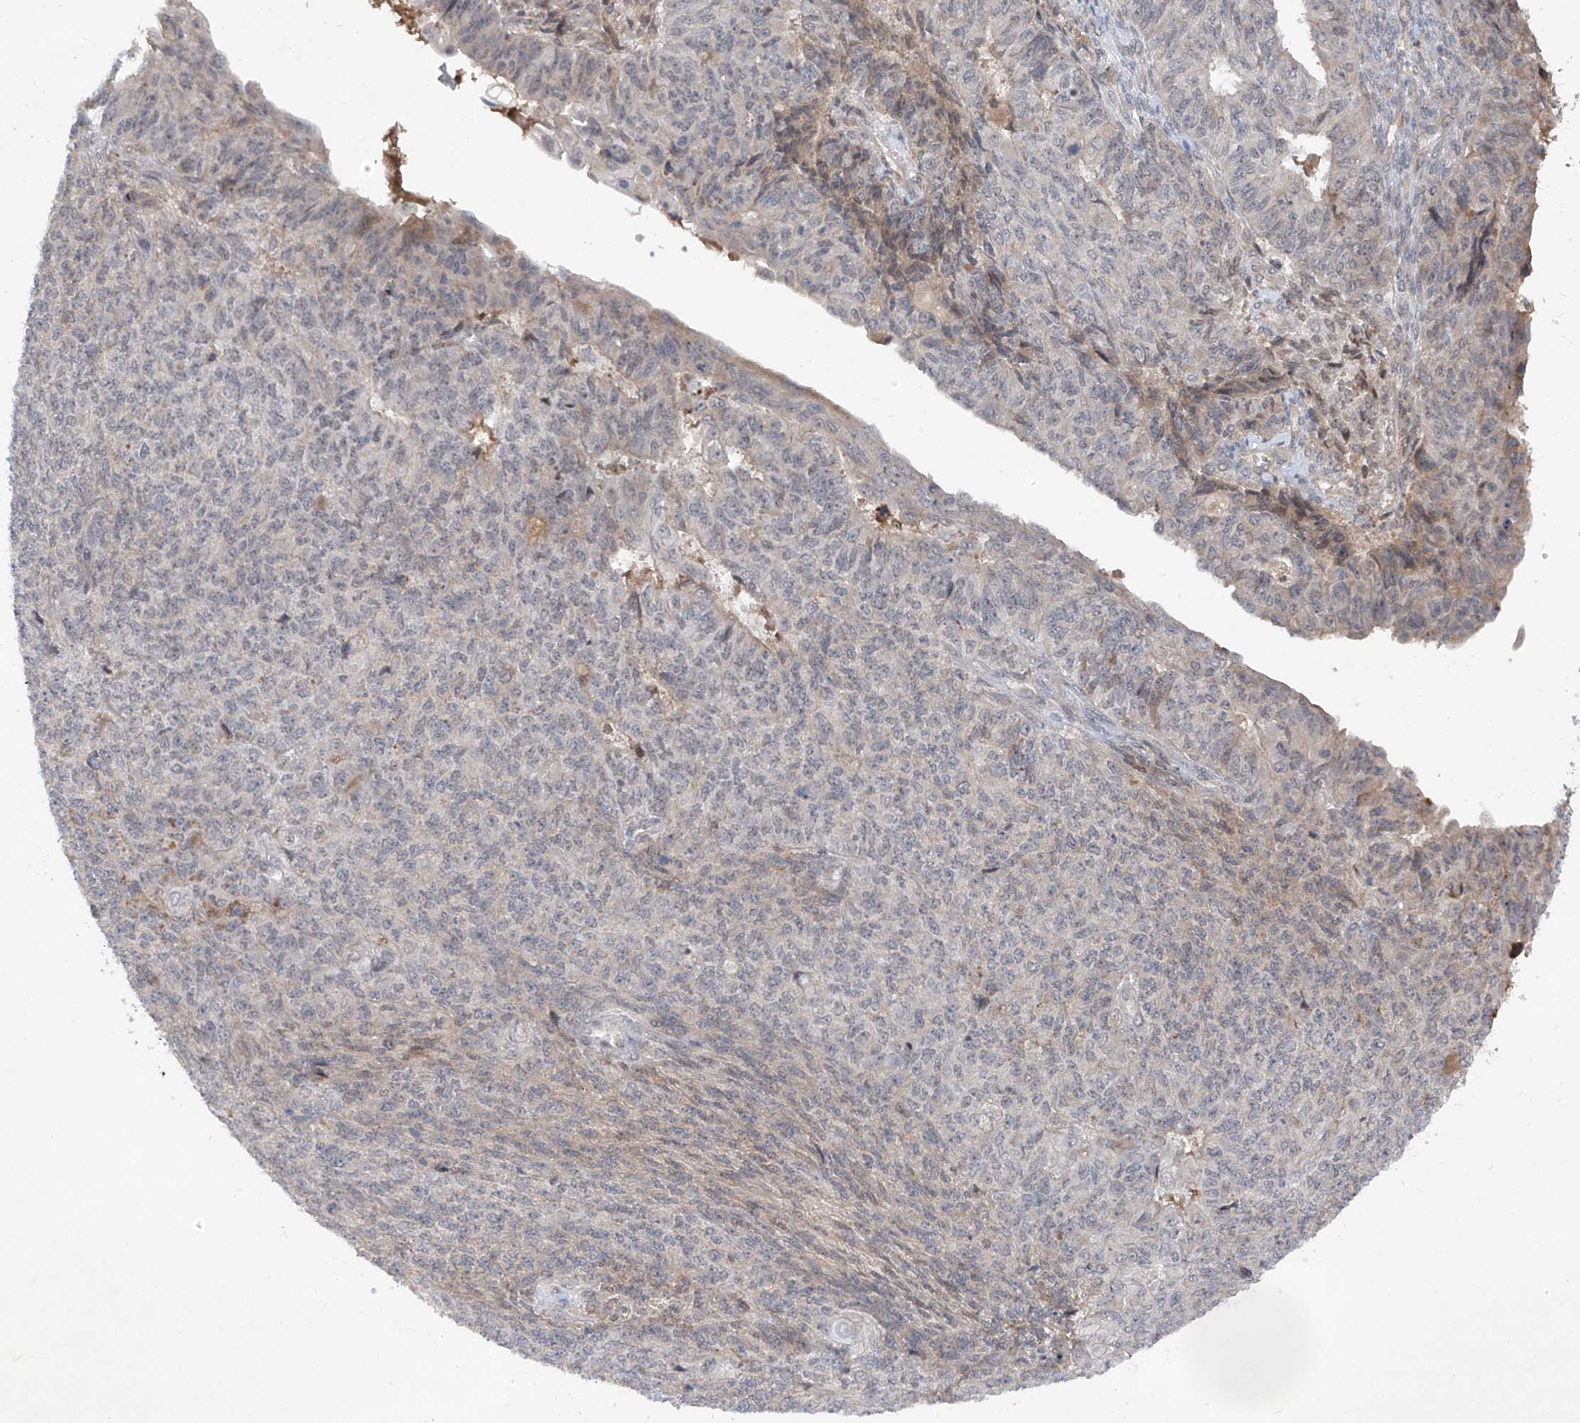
{"staining": {"intensity": "weak", "quantity": "<25%", "location": "cytoplasmic/membranous"}, "tissue": "endometrial cancer", "cell_type": "Tumor cells", "image_type": "cancer", "snomed": [{"axis": "morphology", "description": "Adenocarcinoma, NOS"}, {"axis": "topography", "description": "Endometrium"}], "caption": "Immunohistochemistry histopathology image of endometrial cancer (adenocarcinoma) stained for a protein (brown), which reveals no expression in tumor cells.", "gene": "FAM135A", "patient": {"sex": "female", "age": 32}}